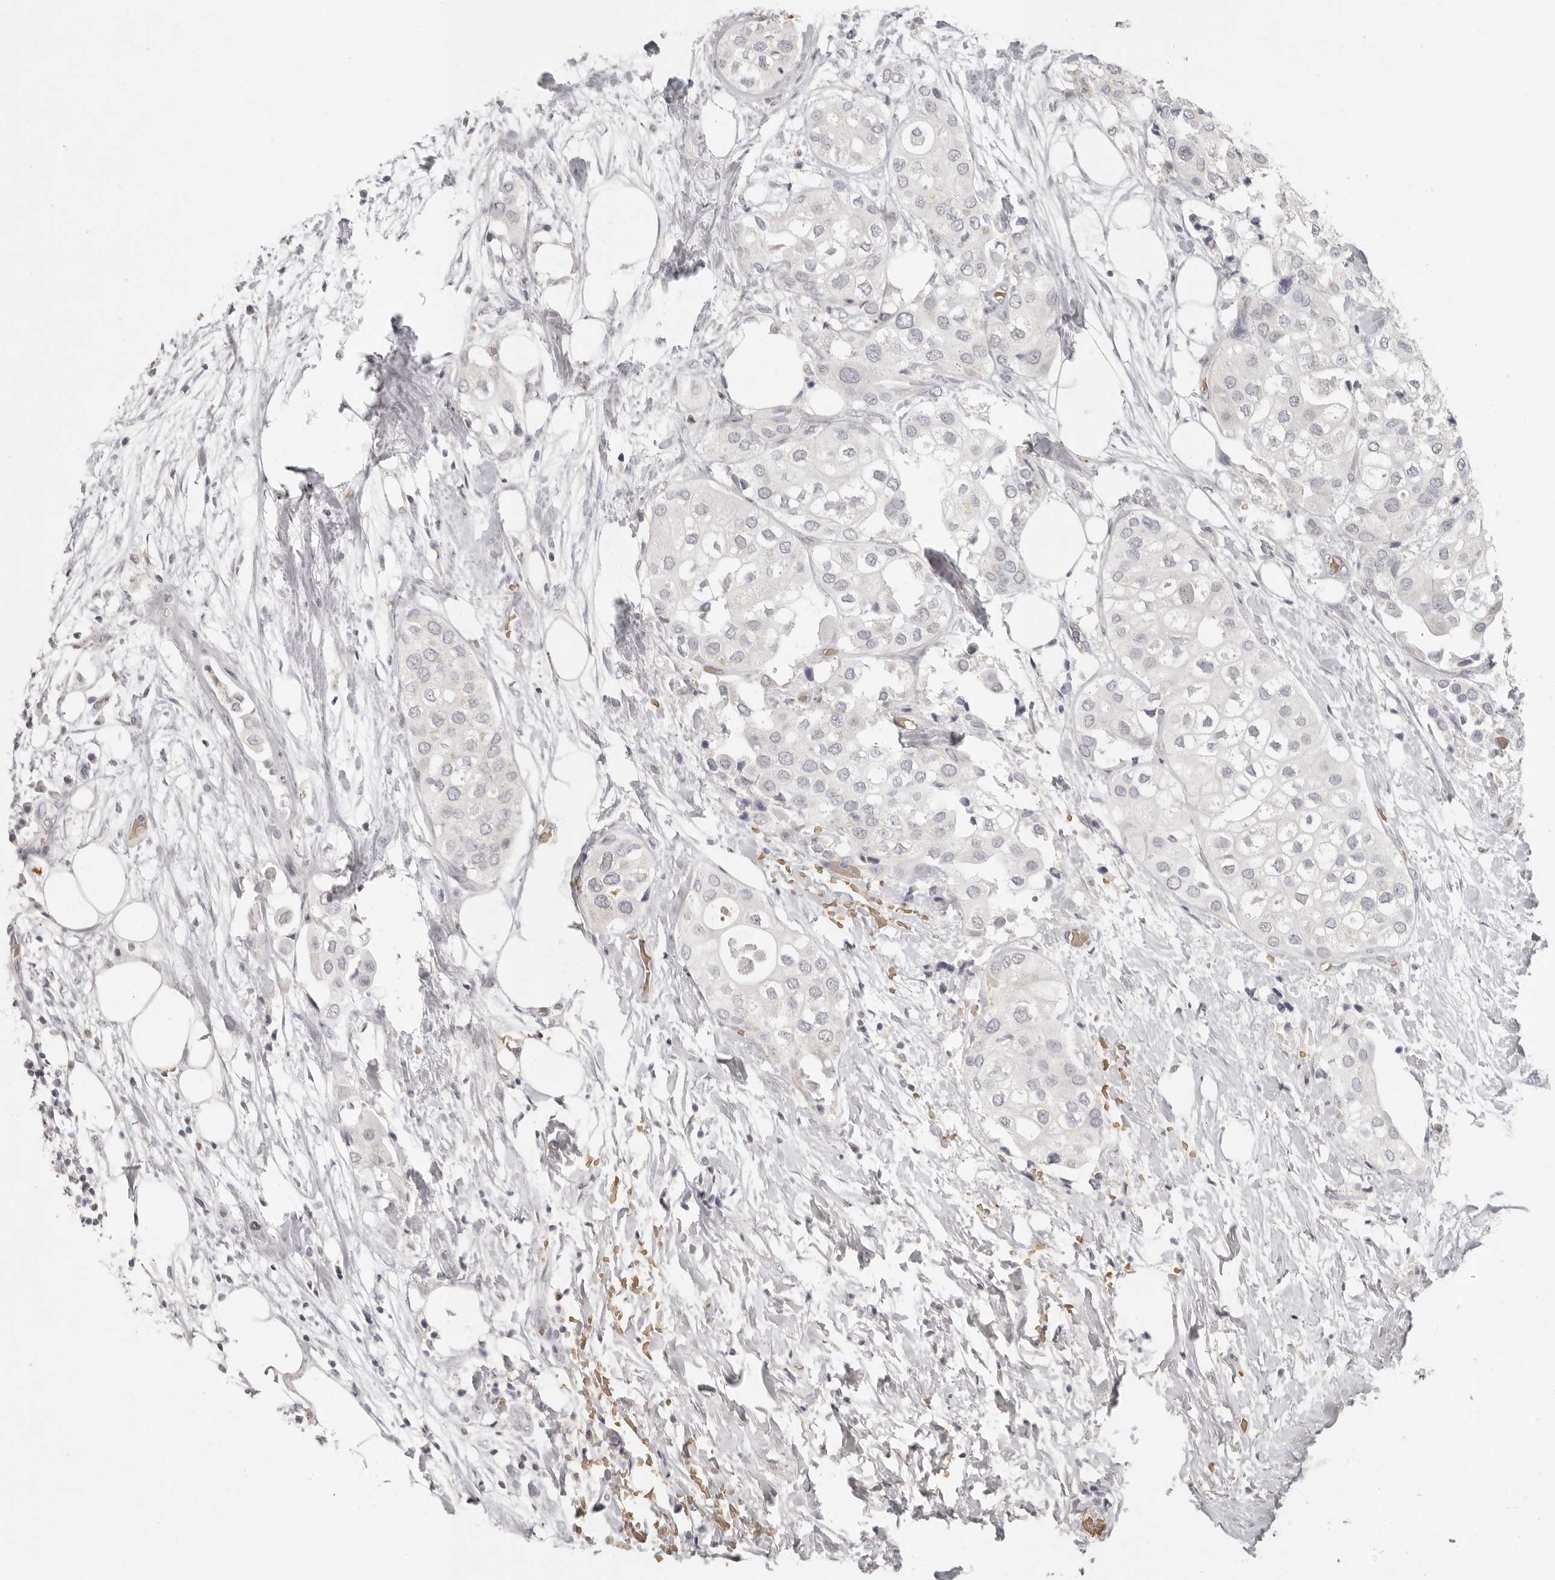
{"staining": {"intensity": "negative", "quantity": "none", "location": "none"}, "tissue": "urothelial cancer", "cell_type": "Tumor cells", "image_type": "cancer", "snomed": [{"axis": "morphology", "description": "Urothelial carcinoma, High grade"}, {"axis": "topography", "description": "Urinary bladder"}], "caption": "Human urothelial cancer stained for a protein using IHC shows no expression in tumor cells.", "gene": "NIBAN1", "patient": {"sex": "male", "age": 64}}